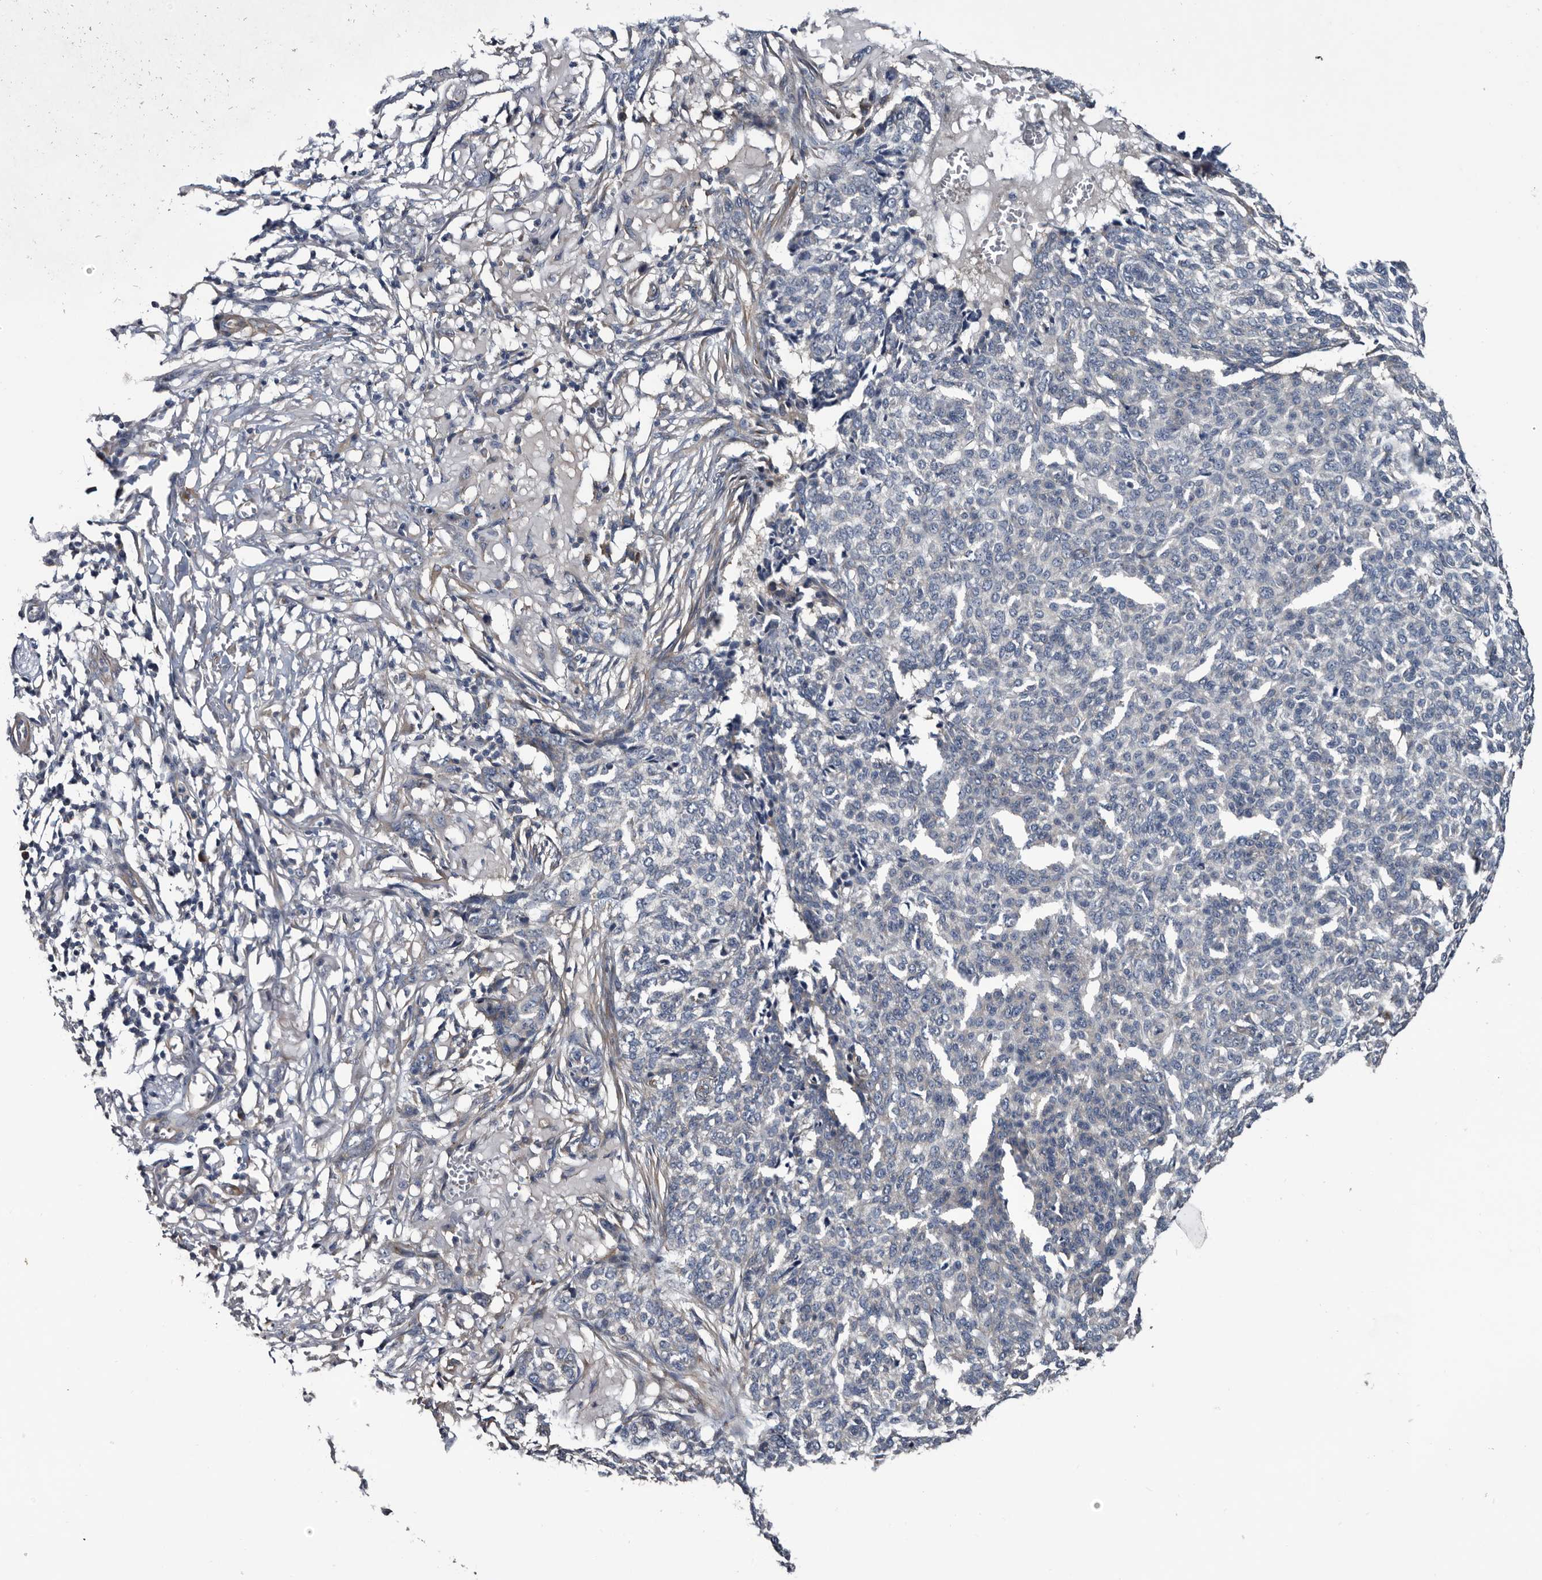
{"staining": {"intensity": "negative", "quantity": "none", "location": "none"}, "tissue": "skin cancer", "cell_type": "Tumor cells", "image_type": "cancer", "snomed": [{"axis": "morphology", "description": "Basal cell carcinoma"}, {"axis": "topography", "description": "Skin"}], "caption": "This image is of skin basal cell carcinoma stained with immunohistochemistry to label a protein in brown with the nuclei are counter-stained blue. There is no staining in tumor cells.", "gene": "IARS1", "patient": {"sex": "male", "age": 85}}